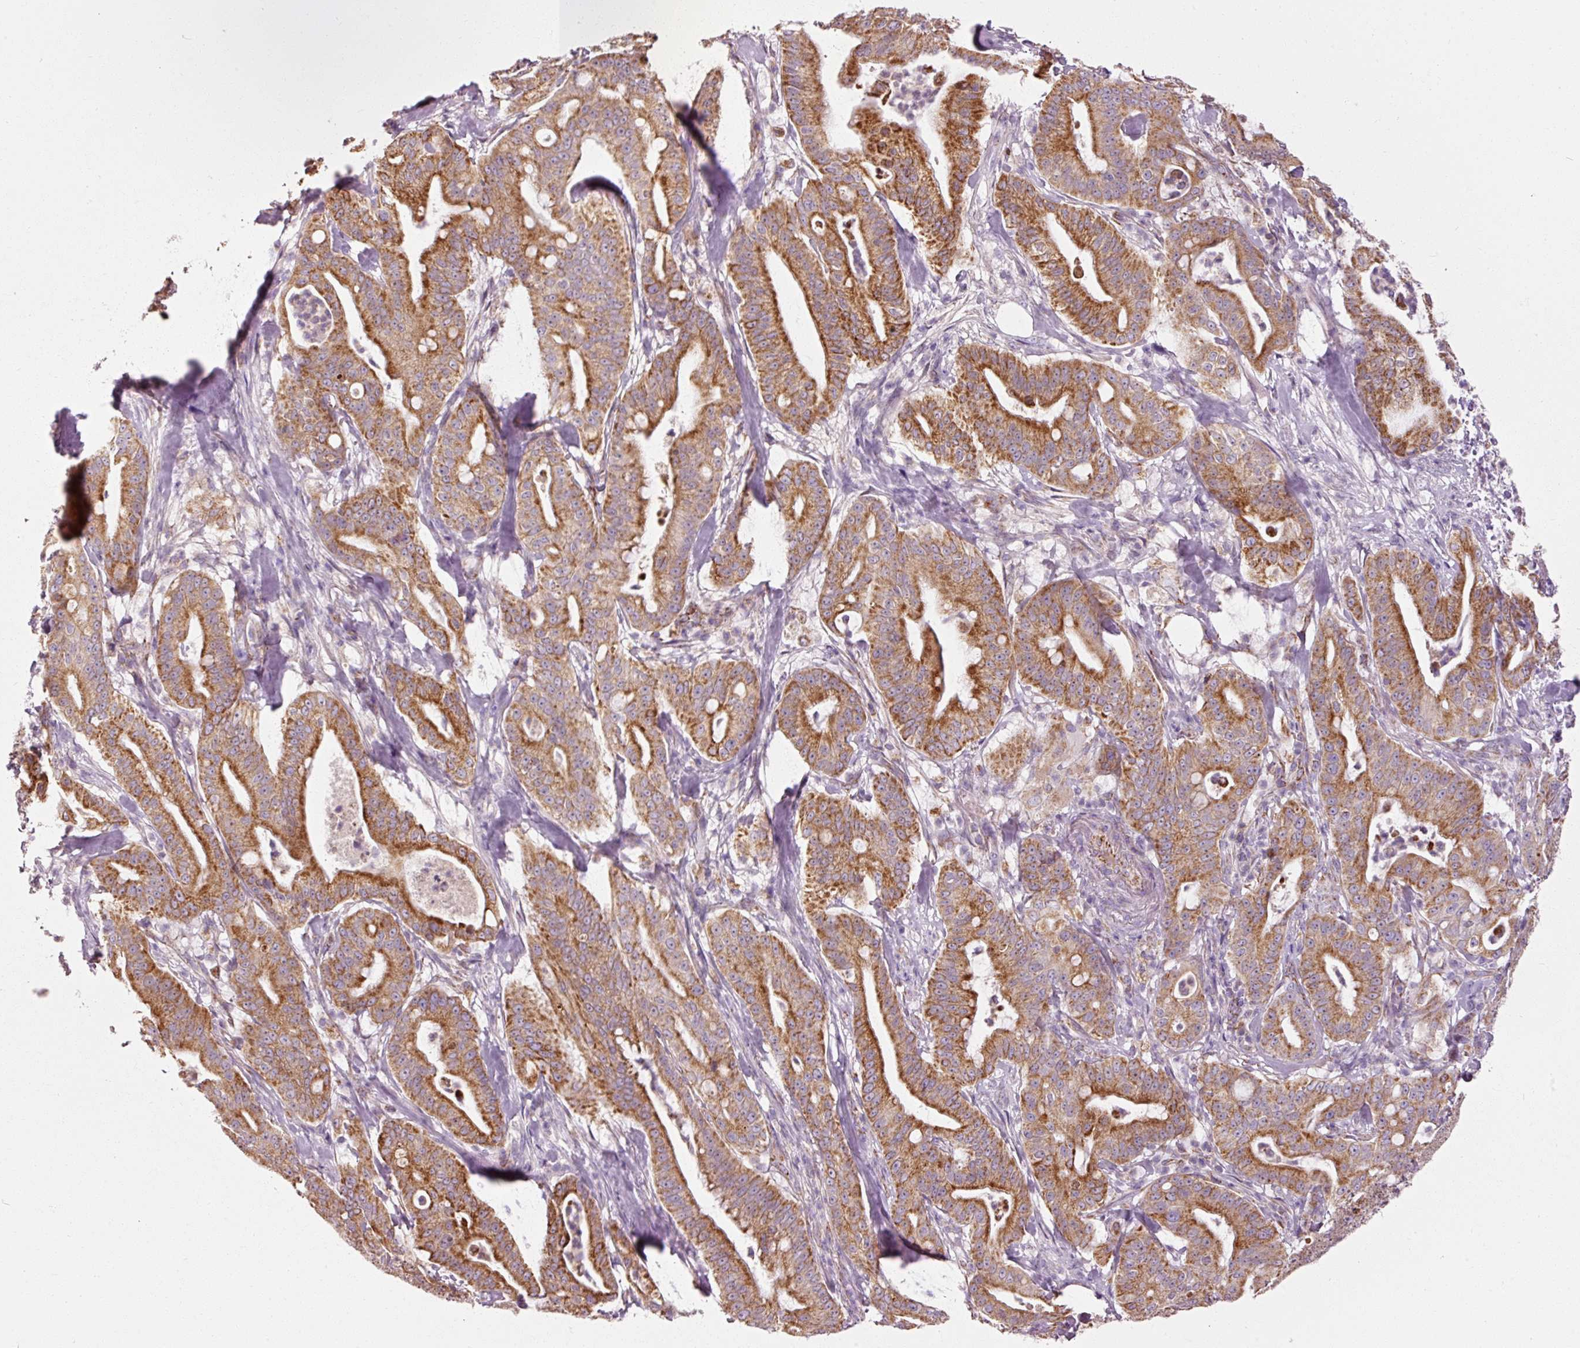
{"staining": {"intensity": "strong", "quantity": ">75%", "location": "cytoplasmic/membranous"}, "tissue": "pancreatic cancer", "cell_type": "Tumor cells", "image_type": "cancer", "snomed": [{"axis": "morphology", "description": "Adenocarcinoma, NOS"}, {"axis": "topography", "description": "Pancreas"}], "caption": "Immunohistochemical staining of human adenocarcinoma (pancreatic) demonstrates high levels of strong cytoplasmic/membranous protein staining in approximately >75% of tumor cells.", "gene": "NDUFB4", "patient": {"sex": "male", "age": 71}}